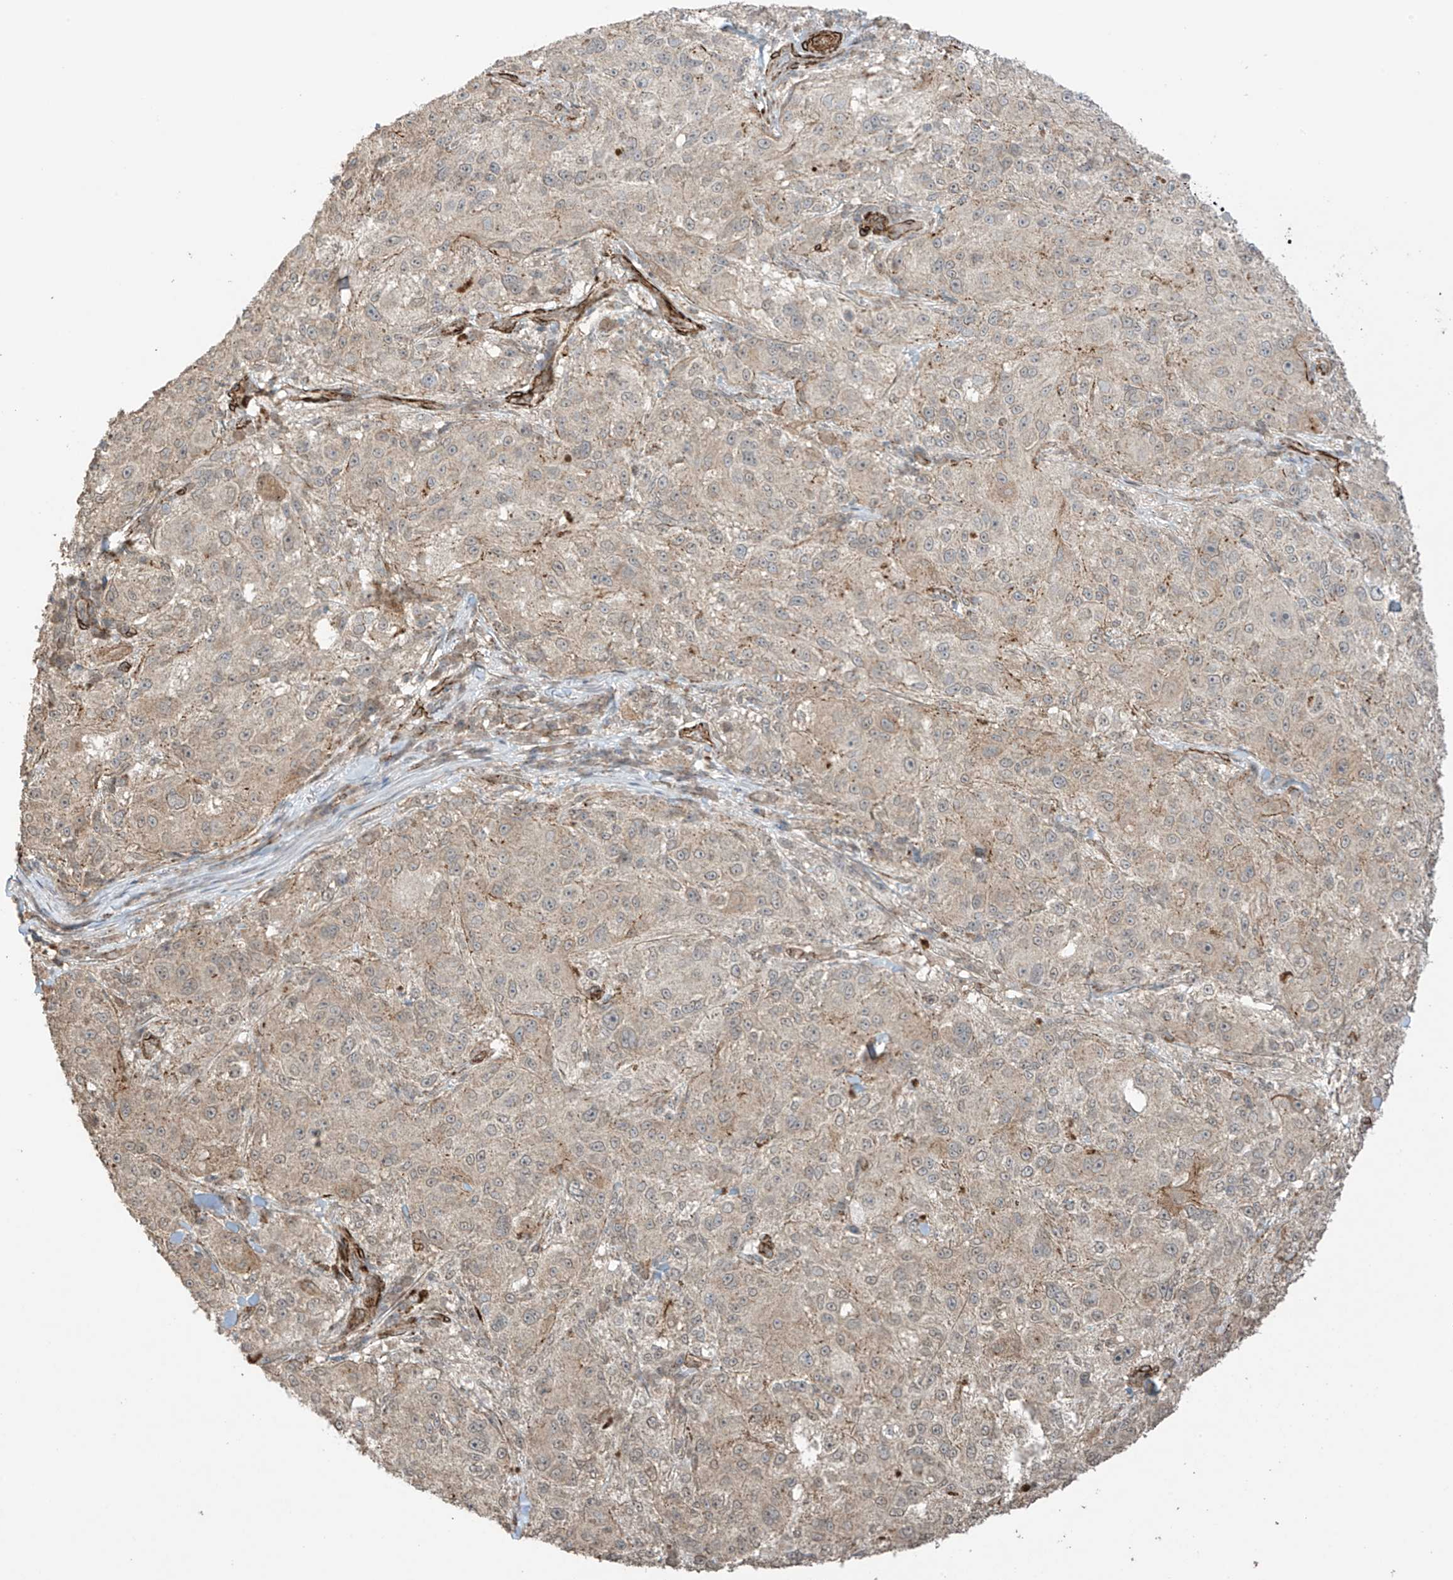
{"staining": {"intensity": "weak", "quantity": "25%-75%", "location": "cytoplasmic/membranous"}, "tissue": "melanoma", "cell_type": "Tumor cells", "image_type": "cancer", "snomed": [{"axis": "morphology", "description": "Necrosis, NOS"}, {"axis": "morphology", "description": "Malignant melanoma, NOS"}, {"axis": "topography", "description": "Skin"}], "caption": "A high-resolution photomicrograph shows immunohistochemistry (IHC) staining of malignant melanoma, which shows weak cytoplasmic/membranous staining in approximately 25%-75% of tumor cells.", "gene": "TTLL5", "patient": {"sex": "female", "age": 87}}